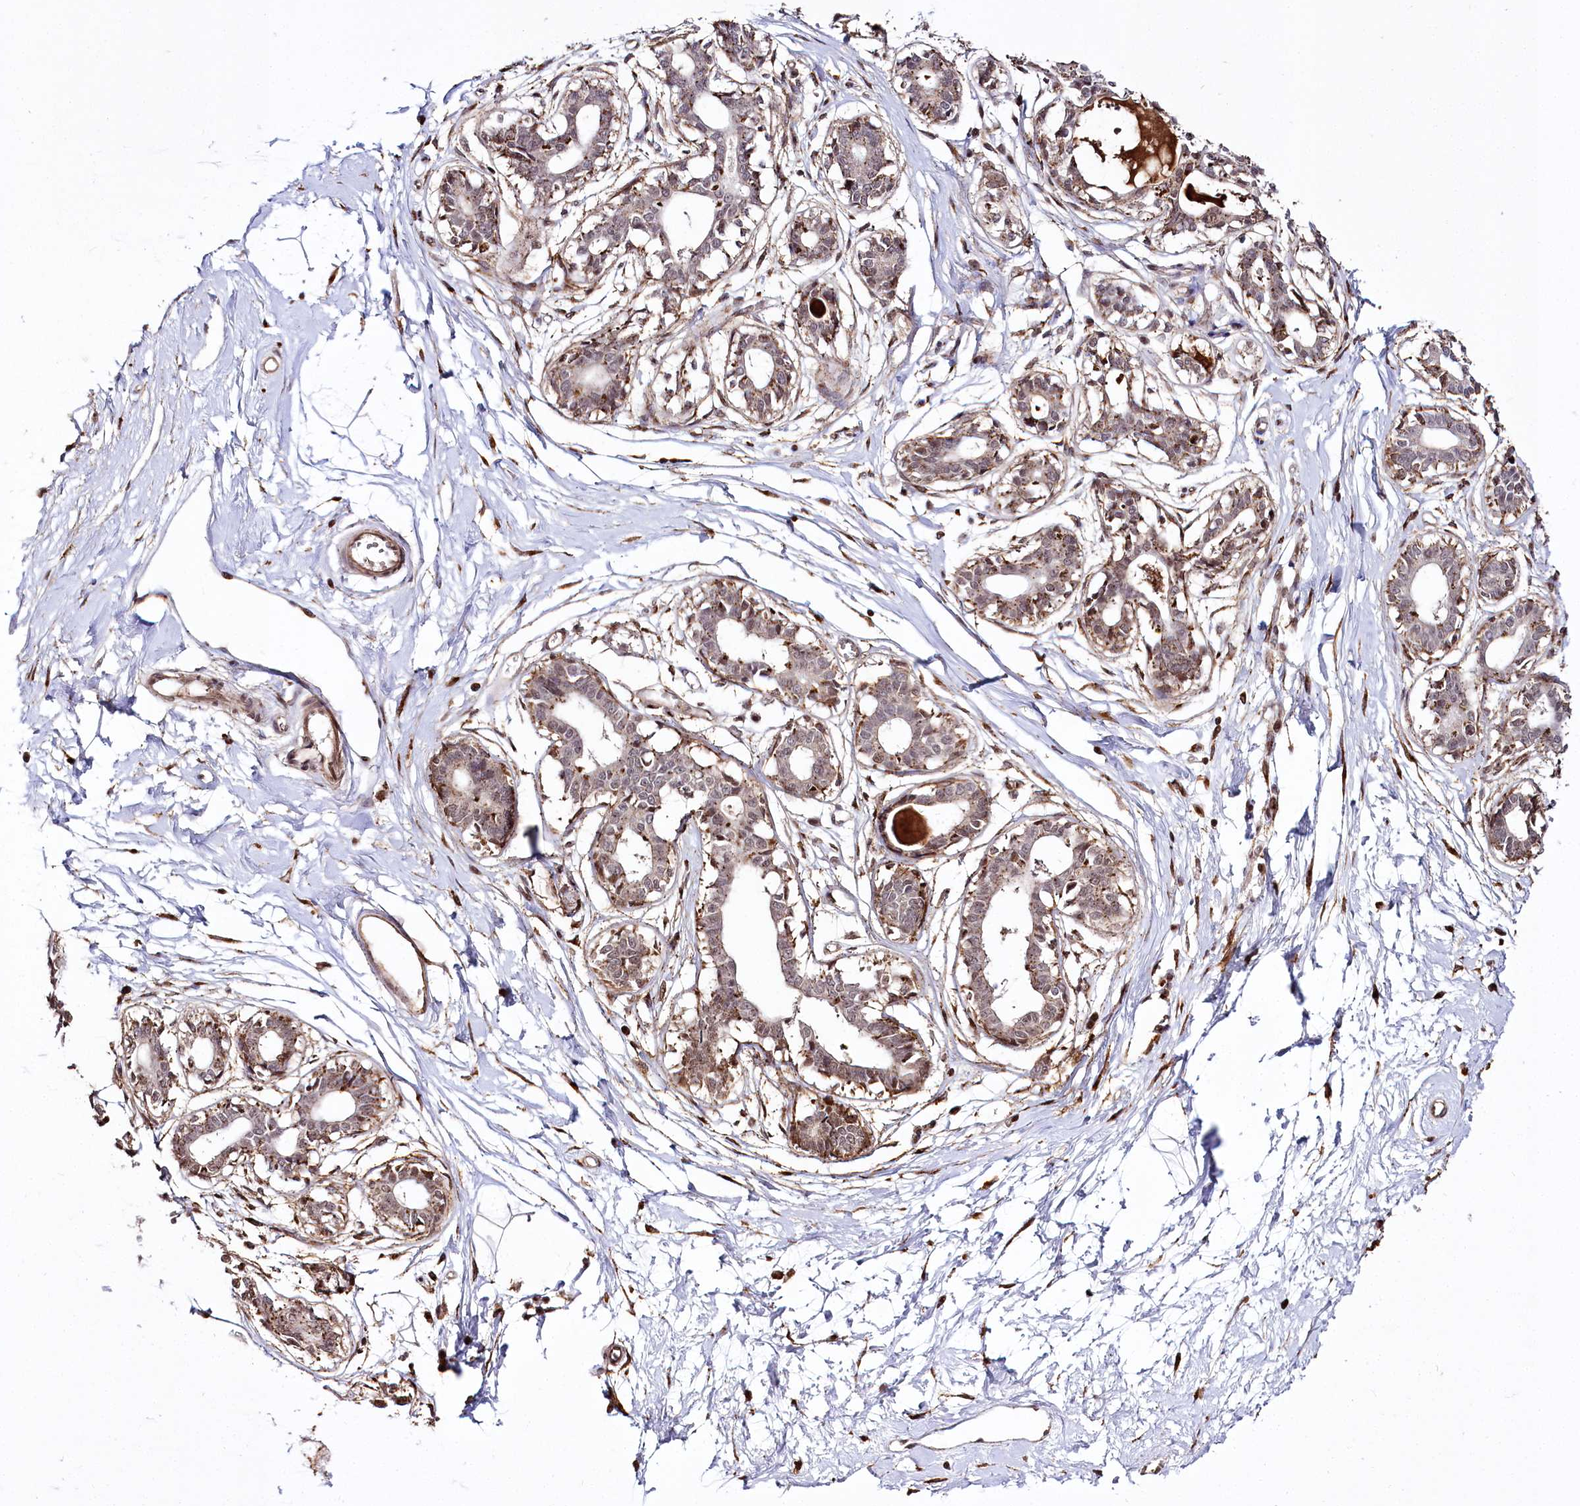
{"staining": {"intensity": "negative", "quantity": "none", "location": "none"}, "tissue": "breast", "cell_type": "Adipocytes", "image_type": "normal", "snomed": [{"axis": "morphology", "description": "Normal tissue, NOS"}, {"axis": "topography", "description": "Breast"}], "caption": "Immunohistochemical staining of normal human breast demonstrates no significant positivity in adipocytes. (Brightfield microscopy of DAB IHC at high magnification).", "gene": "HOXC8", "patient": {"sex": "female", "age": 45}}